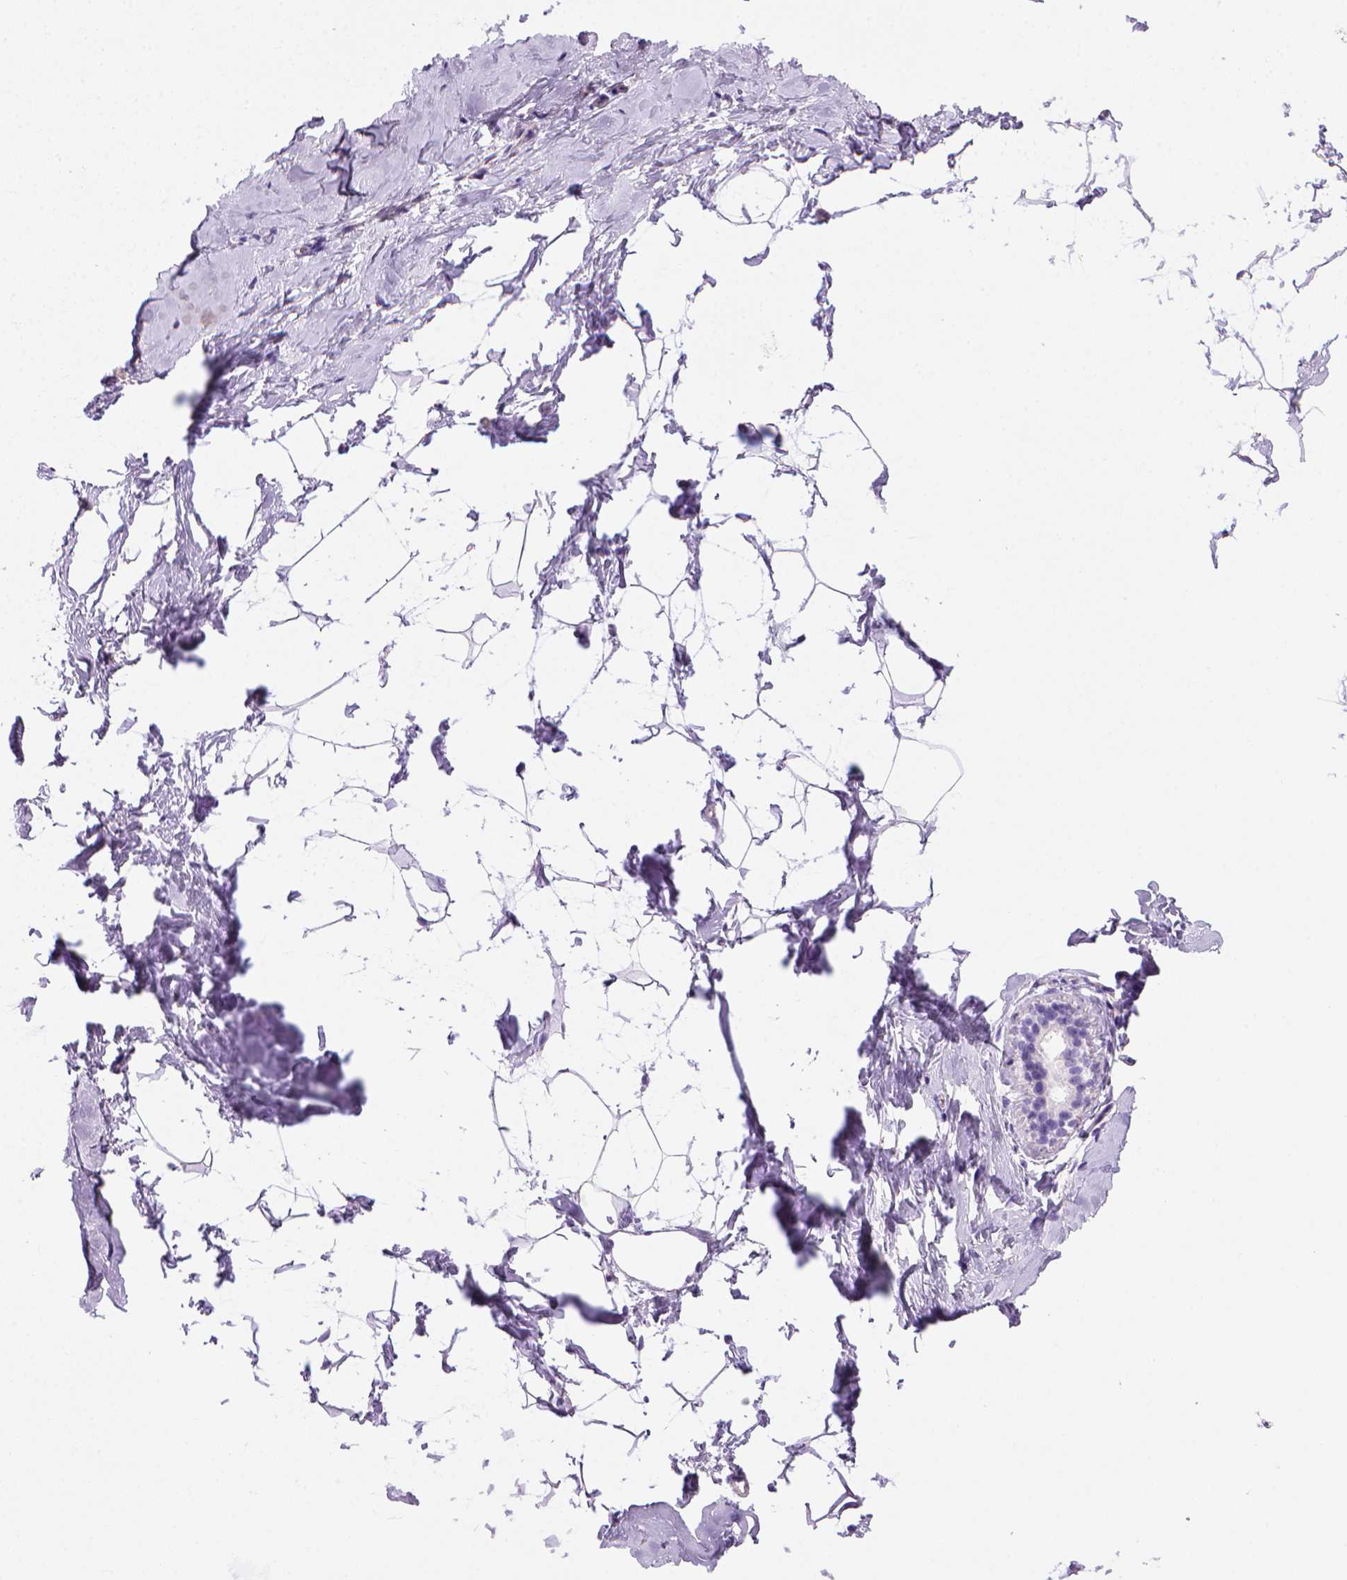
{"staining": {"intensity": "negative", "quantity": "none", "location": "none"}, "tissue": "breast", "cell_type": "Adipocytes", "image_type": "normal", "snomed": [{"axis": "morphology", "description": "Normal tissue, NOS"}, {"axis": "topography", "description": "Breast"}], "caption": "The micrograph displays no staining of adipocytes in normal breast.", "gene": "ARHGEF33", "patient": {"sex": "female", "age": 32}}